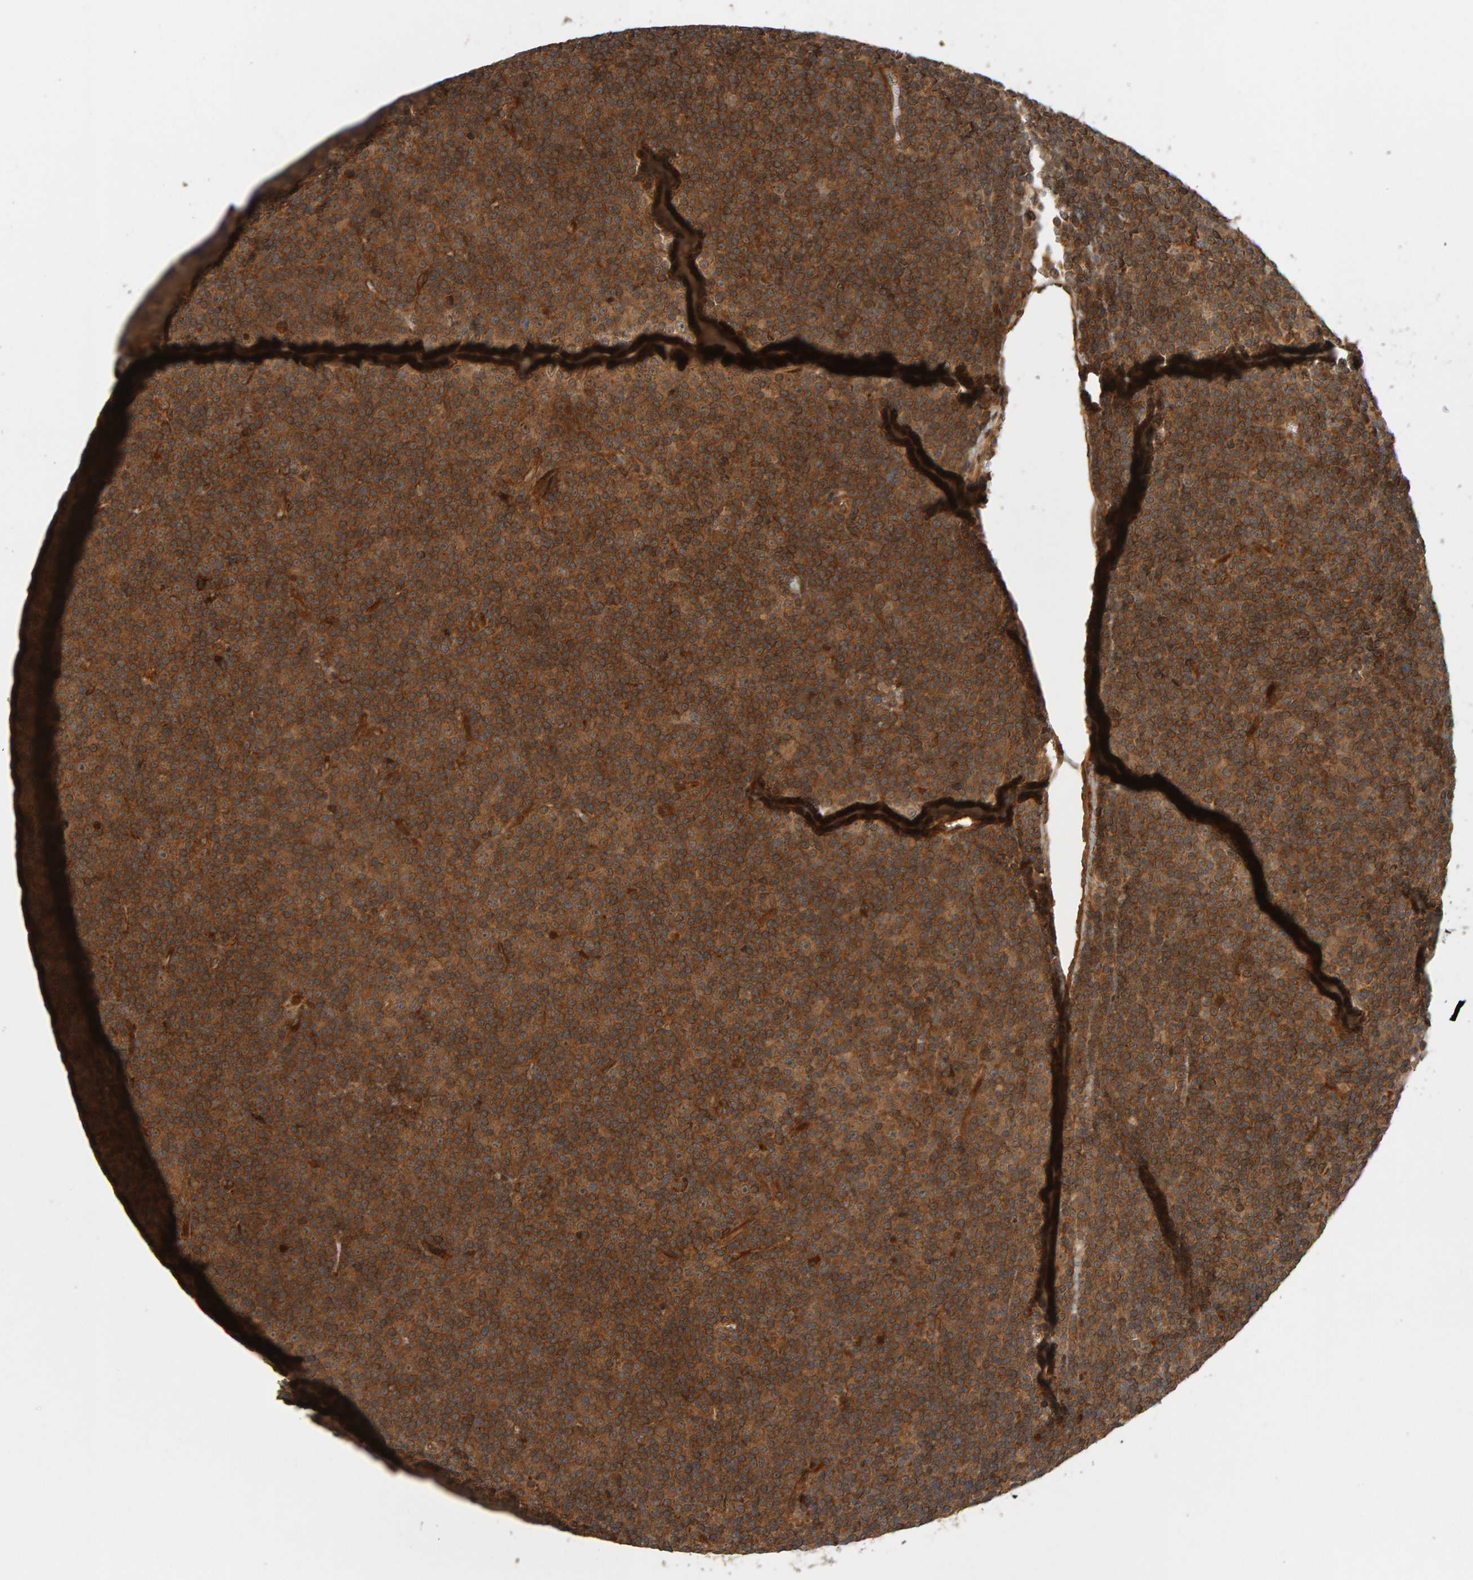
{"staining": {"intensity": "moderate", "quantity": ">75%", "location": "cytoplasmic/membranous"}, "tissue": "lymphoma", "cell_type": "Tumor cells", "image_type": "cancer", "snomed": [{"axis": "morphology", "description": "Malignant lymphoma, non-Hodgkin's type, Low grade"}, {"axis": "topography", "description": "Lymph node"}], "caption": "Immunohistochemistry (DAB (3,3'-diaminobenzidine)) staining of low-grade malignant lymphoma, non-Hodgkin's type displays moderate cytoplasmic/membranous protein positivity in about >75% of tumor cells. (Stains: DAB (3,3'-diaminobenzidine) in brown, nuclei in blue, Microscopy: brightfield microscopy at high magnification).", "gene": "ZFAND1", "patient": {"sex": "female", "age": 67}}